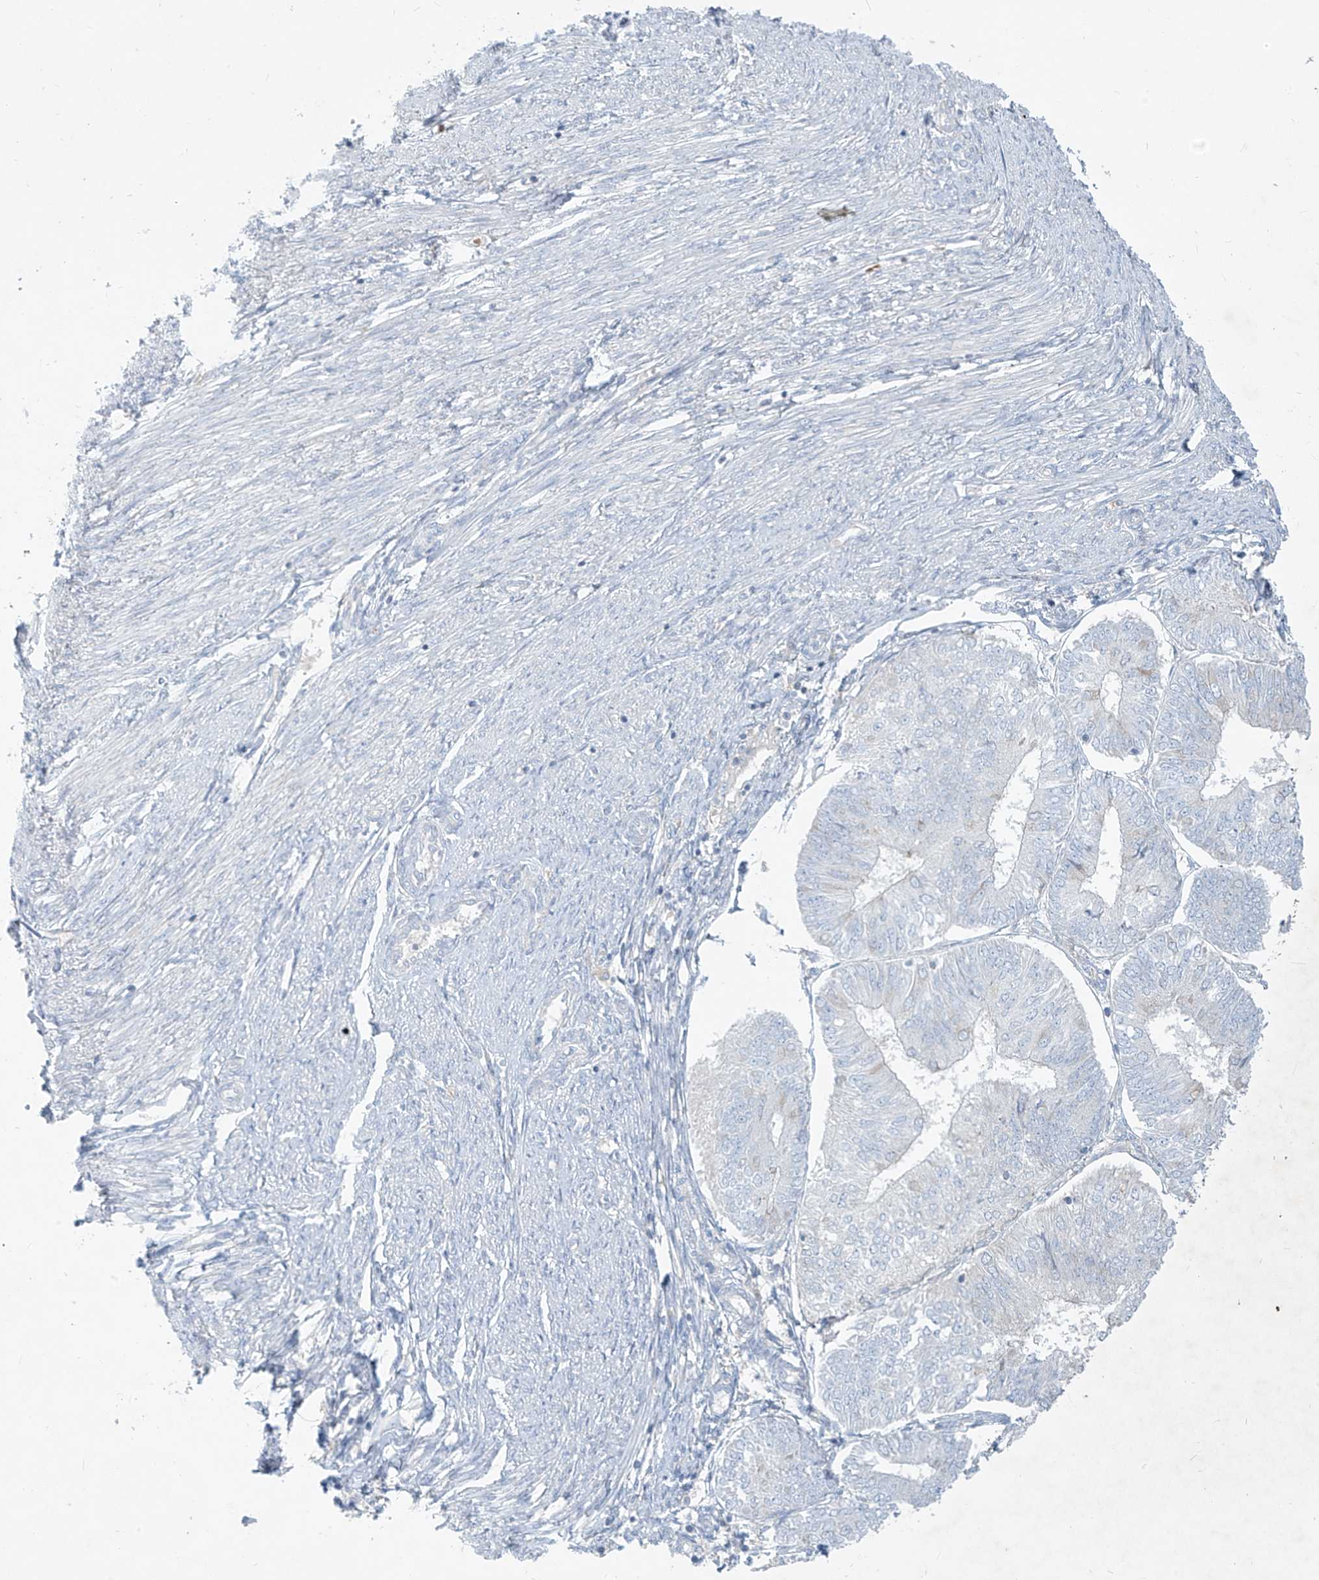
{"staining": {"intensity": "negative", "quantity": "none", "location": "none"}, "tissue": "endometrial cancer", "cell_type": "Tumor cells", "image_type": "cancer", "snomed": [{"axis": "morphology", "description": "Adenocarcinoma, NOS"}, {"axis": "topography", "description": "Endometrium"}], "caption": "A histopathology image of adenocarcinoma (endometrial) stained for a protein displays no brown staining in tumor cells.", "gene": "DGKQ", "patient": {"sex": "female", "age": 58}}